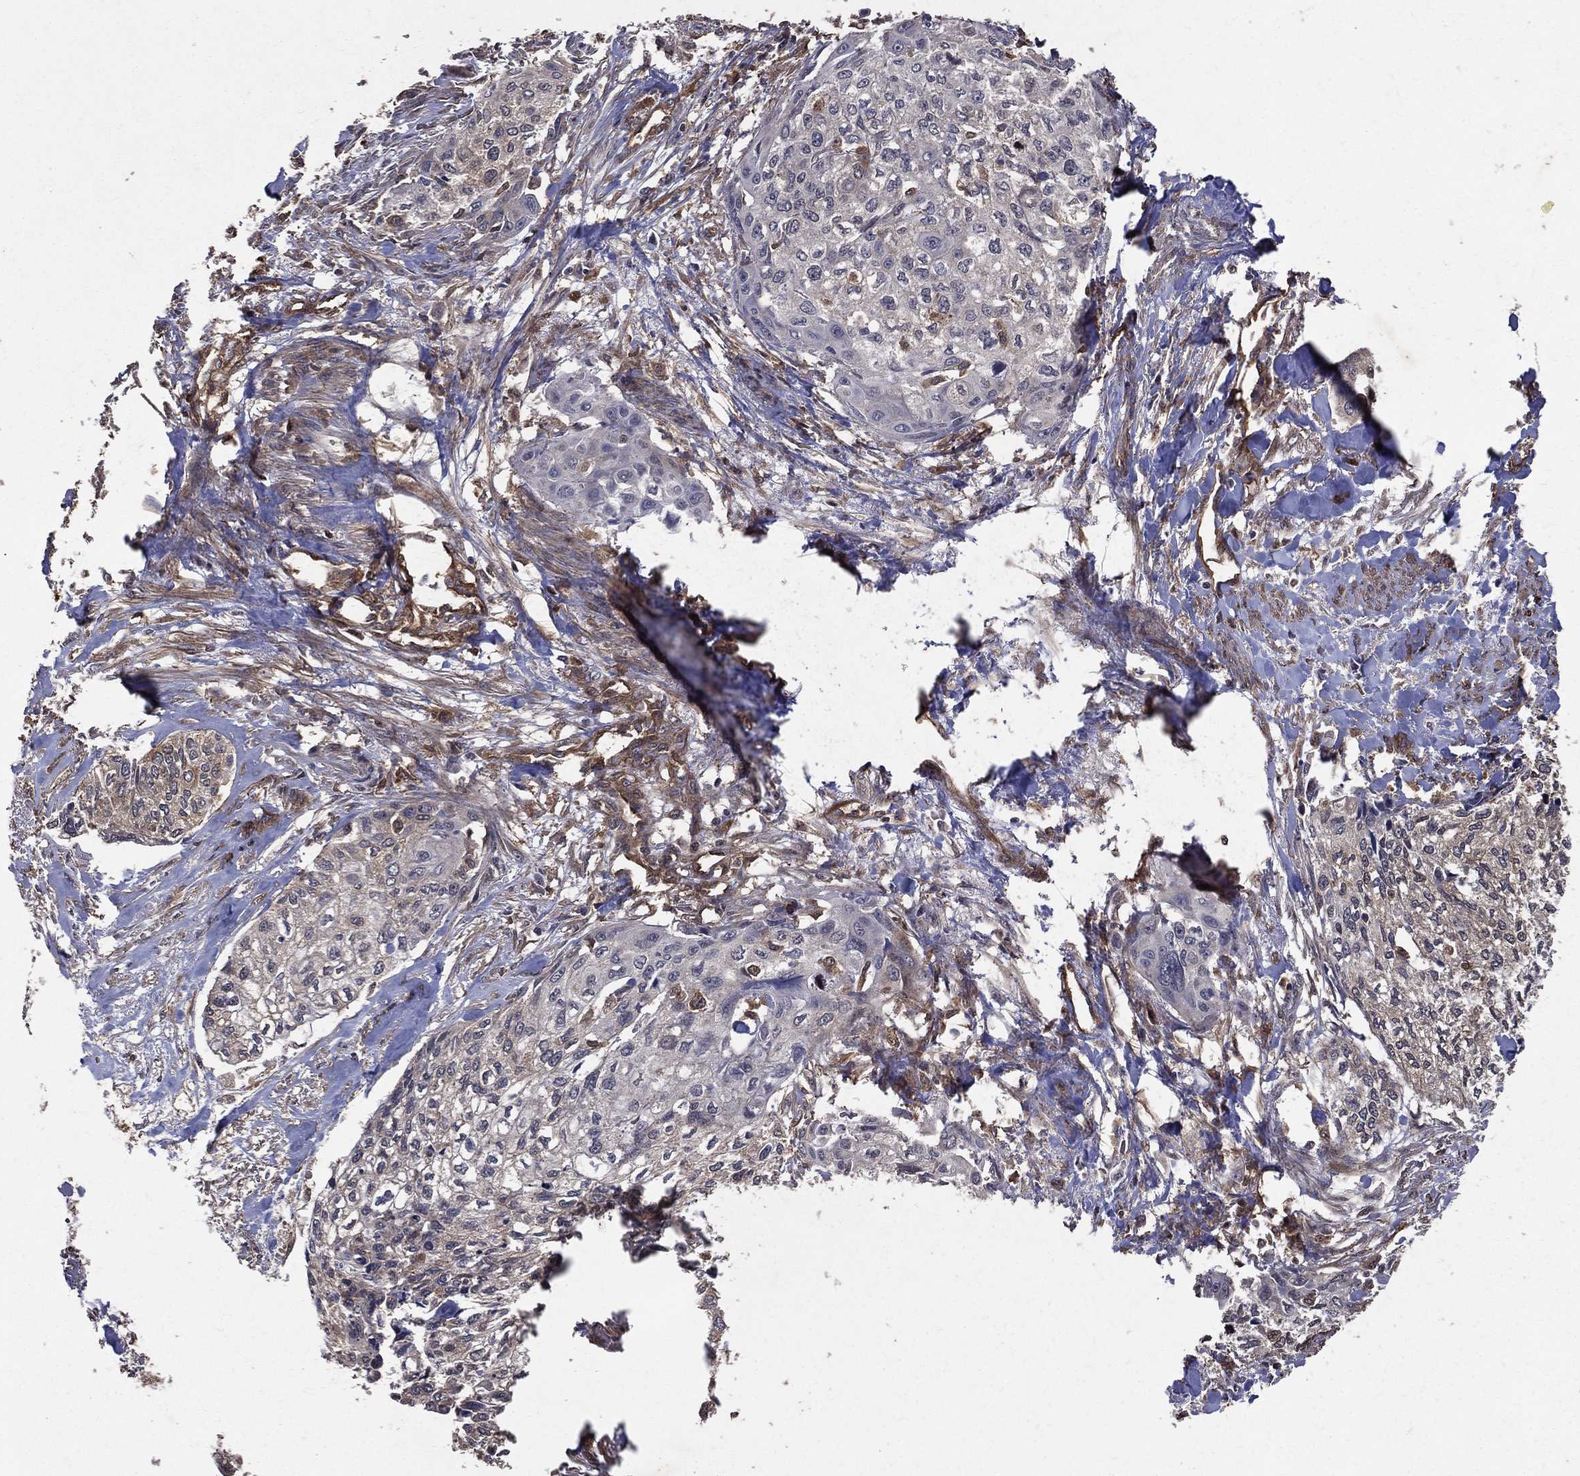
{"staining": {"intensity": "negative", "quantity": "none", "location": "none"}, "tissue": "cervical cancer", "cell_type": "Tumor cells", "image_type": "cancer", "snomed": [{"axis": "morphology", "description": "Squamous cell carcinoma, NOS"}, {"axis": "topography", "description": "Cervix"}], "caption": "A micrograph of human cervical cancer is negative for staining in tumor cells. (Stains: DAB (3,3'-diaminobenzidine) immunohistochemistry (IHC) with hematoxylin counter stain, Microscopy: brightfield microscopy at high magnification).", "gene": "DPYSL2", "patient": {"sex": "female", "age": 58}}